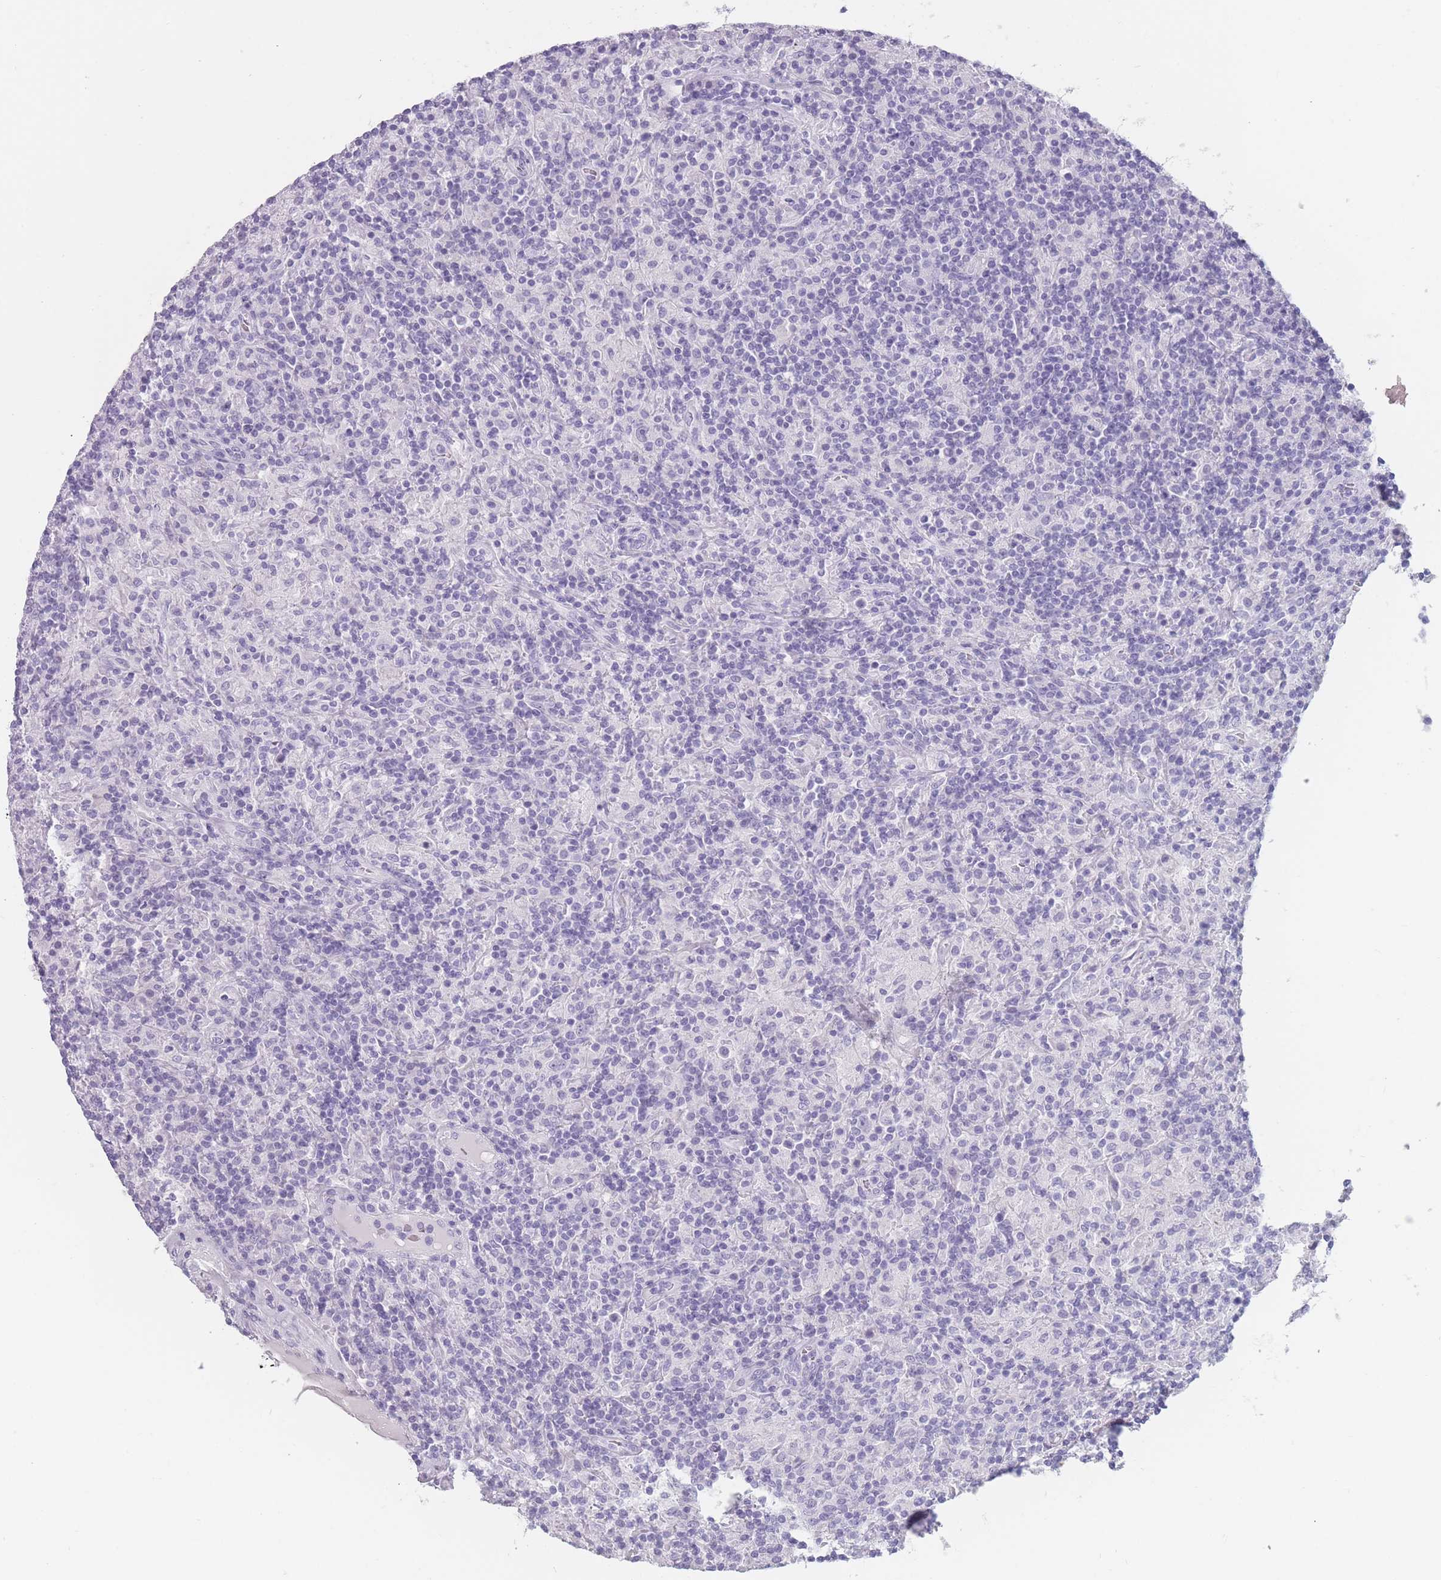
{"staining": {"intensity": "negative", "quantity": "none", "location": "none"}, "tissue": "lymphoma", "cell_type": "Tumor cells", "image_type": "cancer", "snomed": [{"axis": "morphology", "description": "Hodgkin's disease, NOS"}, {"axis": "topography", "description": "Lymph node"}], "caption": "IHC of human Hodgkin's disease shows no staining in tumor cells.", "gene": "PPFIA3", "patient": {"sex": "male", "age": 70}}